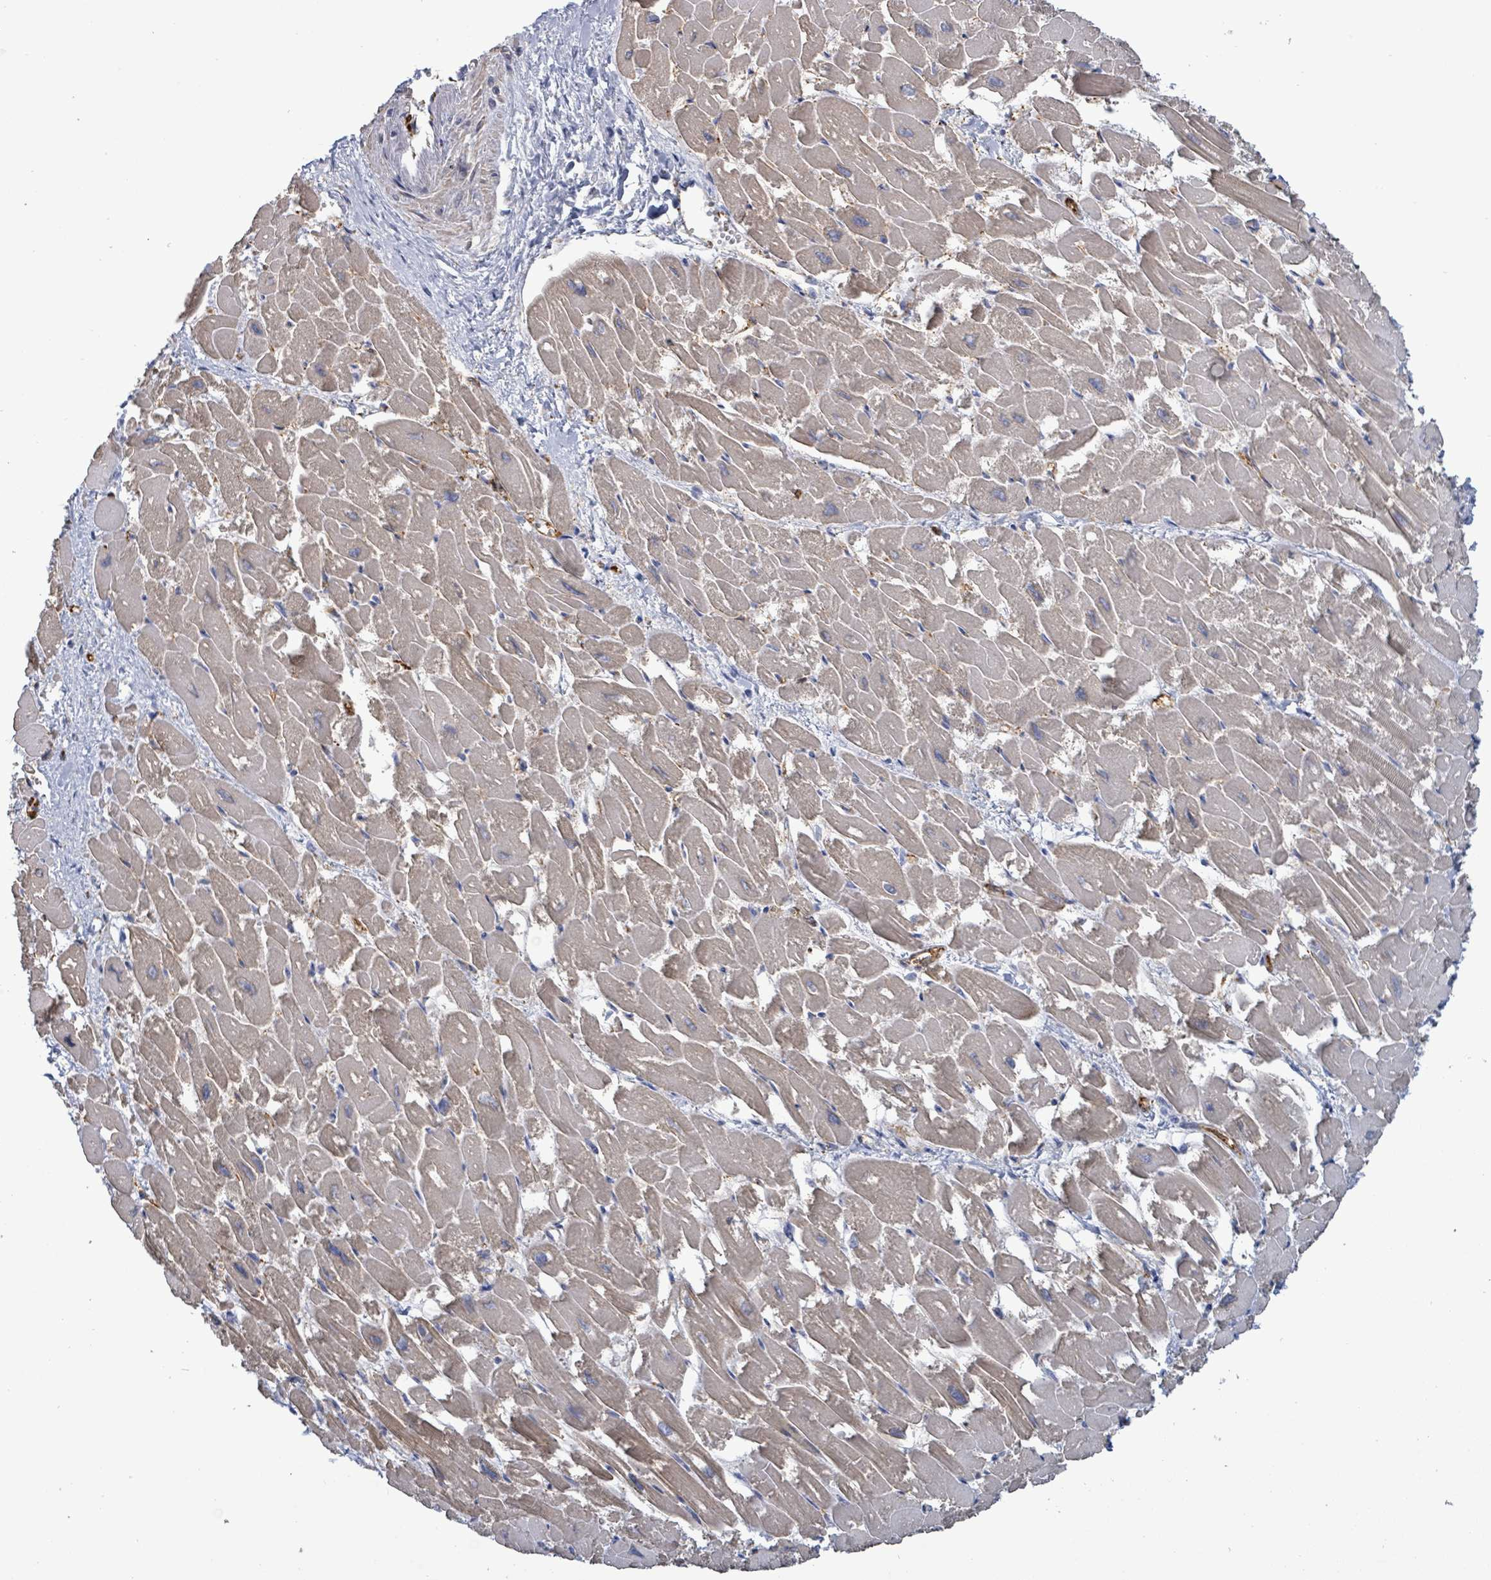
{"staining": {"intensity": "weak", "quantity": ">75%", "location": "cytoplasmic/membranous"}, "tissue": "heart muscle", "cell_type": "Cardiomyocytes", "image_type": "normal", "snomed": [{"axis": "morphology", "description": "Normal tissue, NOS"}, {"axis": "topography", "description": "Heart"}], "caption": "Immunohistochemical staining of normal heart muscle demonstrates >75% levels of weak cytoplasmic/membranous protein positivity in about >75% of cardiomyocytes.", "gene": "PRKRIP1", "patient": {"sex": "male", "age": 54}}